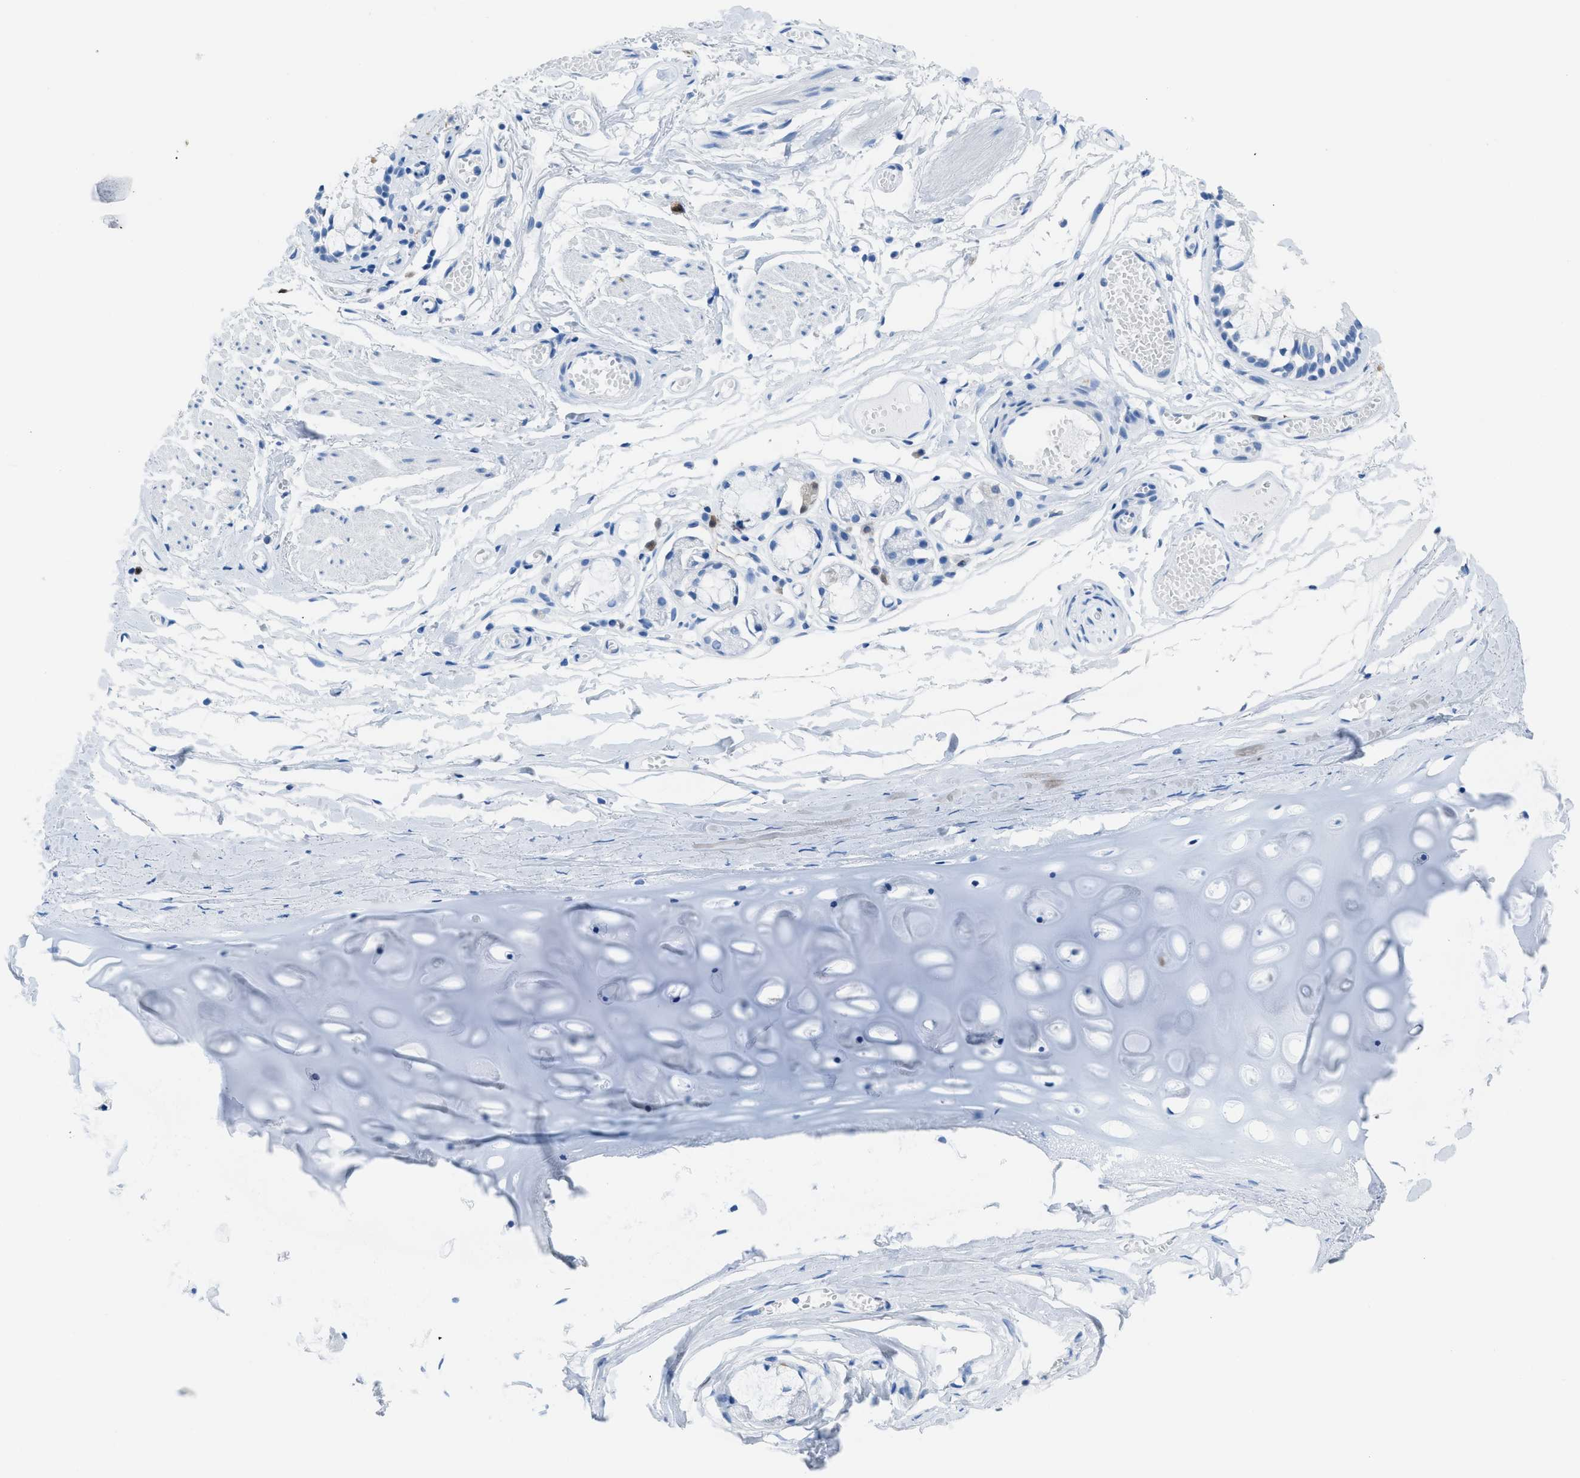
{"staining": {"intensity": "moderate", "quantity": "<25%", "location": "cytoplasmic/membranous"}, "tissue": "bronchus", "cell_type": "Respiratory epithelial cells", "image_type": "normal", "snomed": [{"axis": "morphology", "description": "Normal tissue, NOS"}, {"axis": "morphology", "description": "Inflammation, NOS"}, {"axis": "topography", "description": "Cartilage tissue"}, {"axis": "topography", "description": "Lung"}], "caption": "Protein expression analysis of unremarkable human bronchus reveals moderate cytoplasmic/membranous positivity in approximately <25% of respiratory epithelial cells. (Stains: DAB in brown, nuclei in blue, Microscopy: brightfield microscopy at high magnification).", "gene": "CDKN2A", "patient": {"sex": "male", "age": 71}}